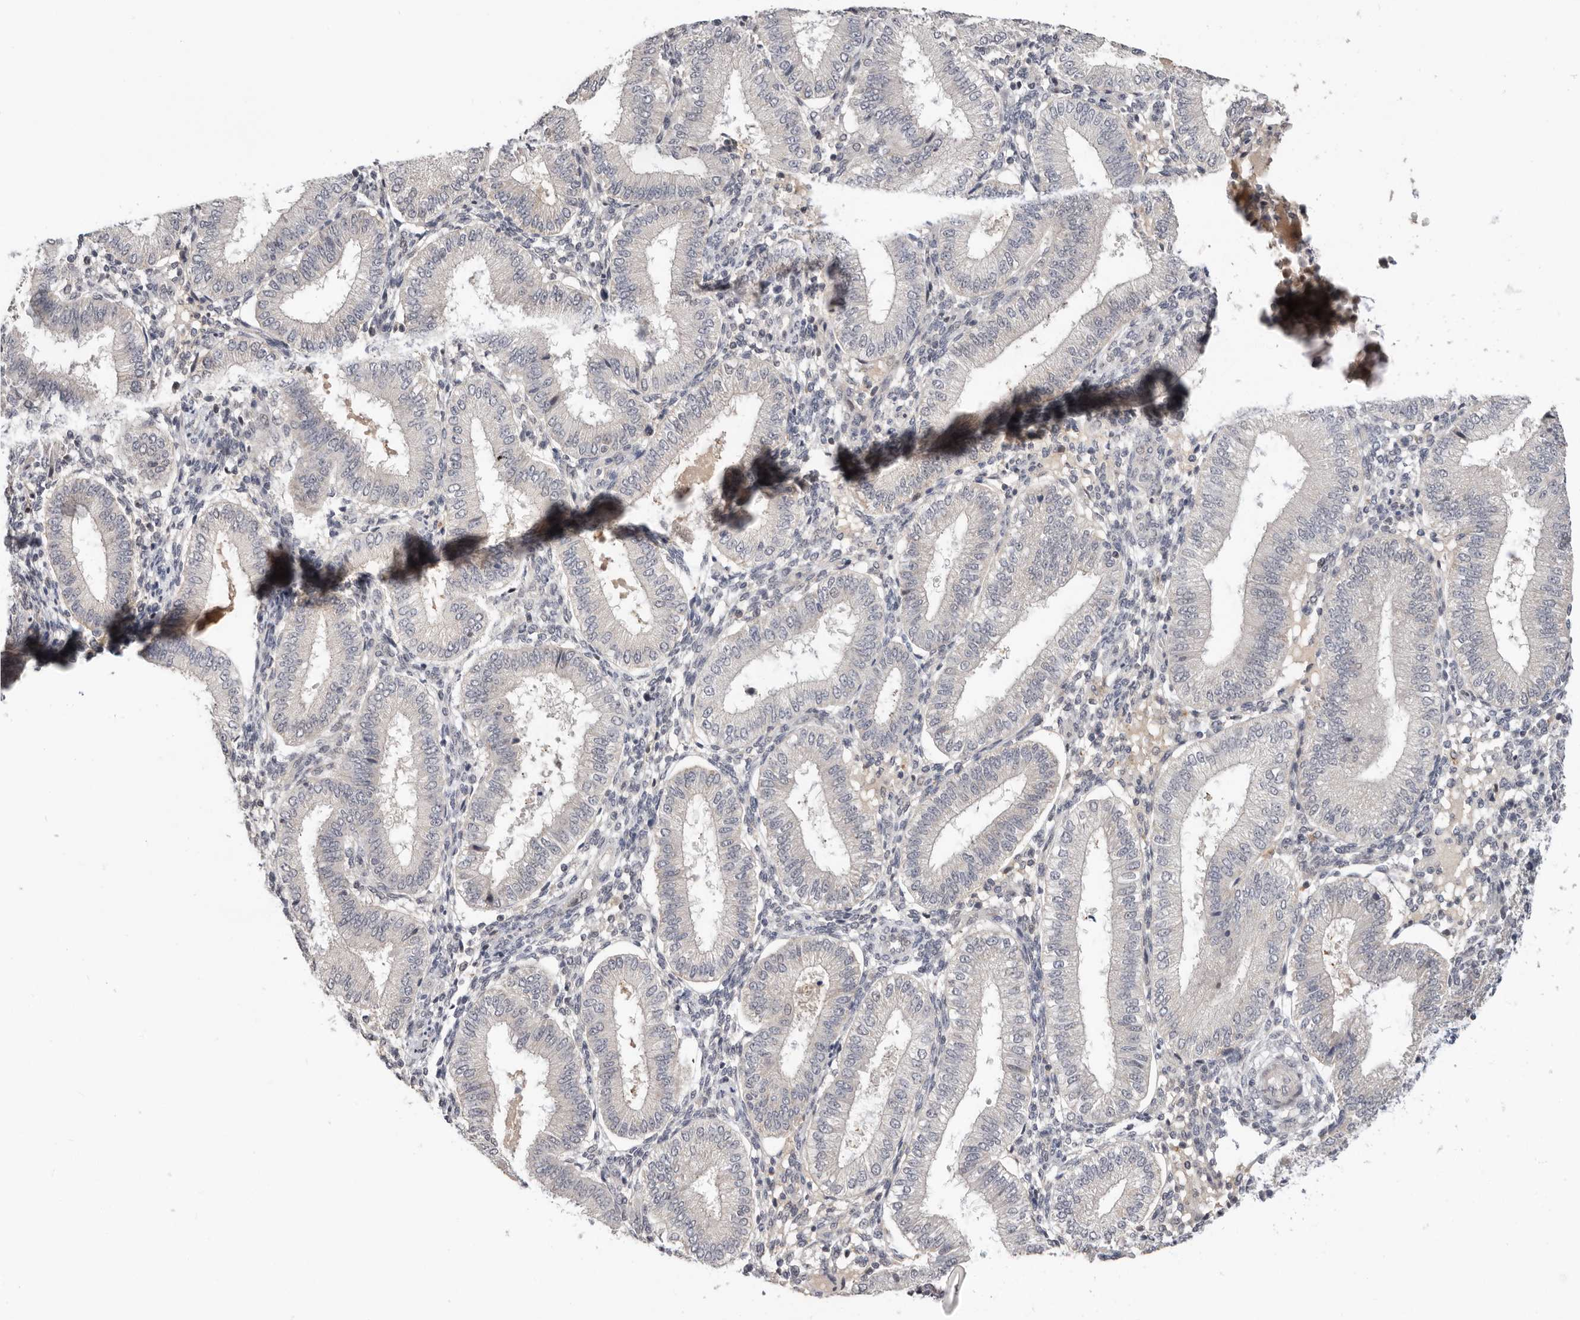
{"staining": {"intensity": "negative", "quantity": "none", "location": "none"}, "tissue": "endometrium", "cell_type": "Cells in endometrial stroma", "image_type": "normal", "snomed": [{"axis": "morphology", "description": "Normal tissue, NOS"}, {"axis": "topography", "description": "Endometrium"}], "caption": "Immunohistochemistry of unremarkable human endometrium exhibits no positivity in cells in endometrial stroma.", "gene": "BRCA2", "patient": {"sex": "female", "age": 39}}